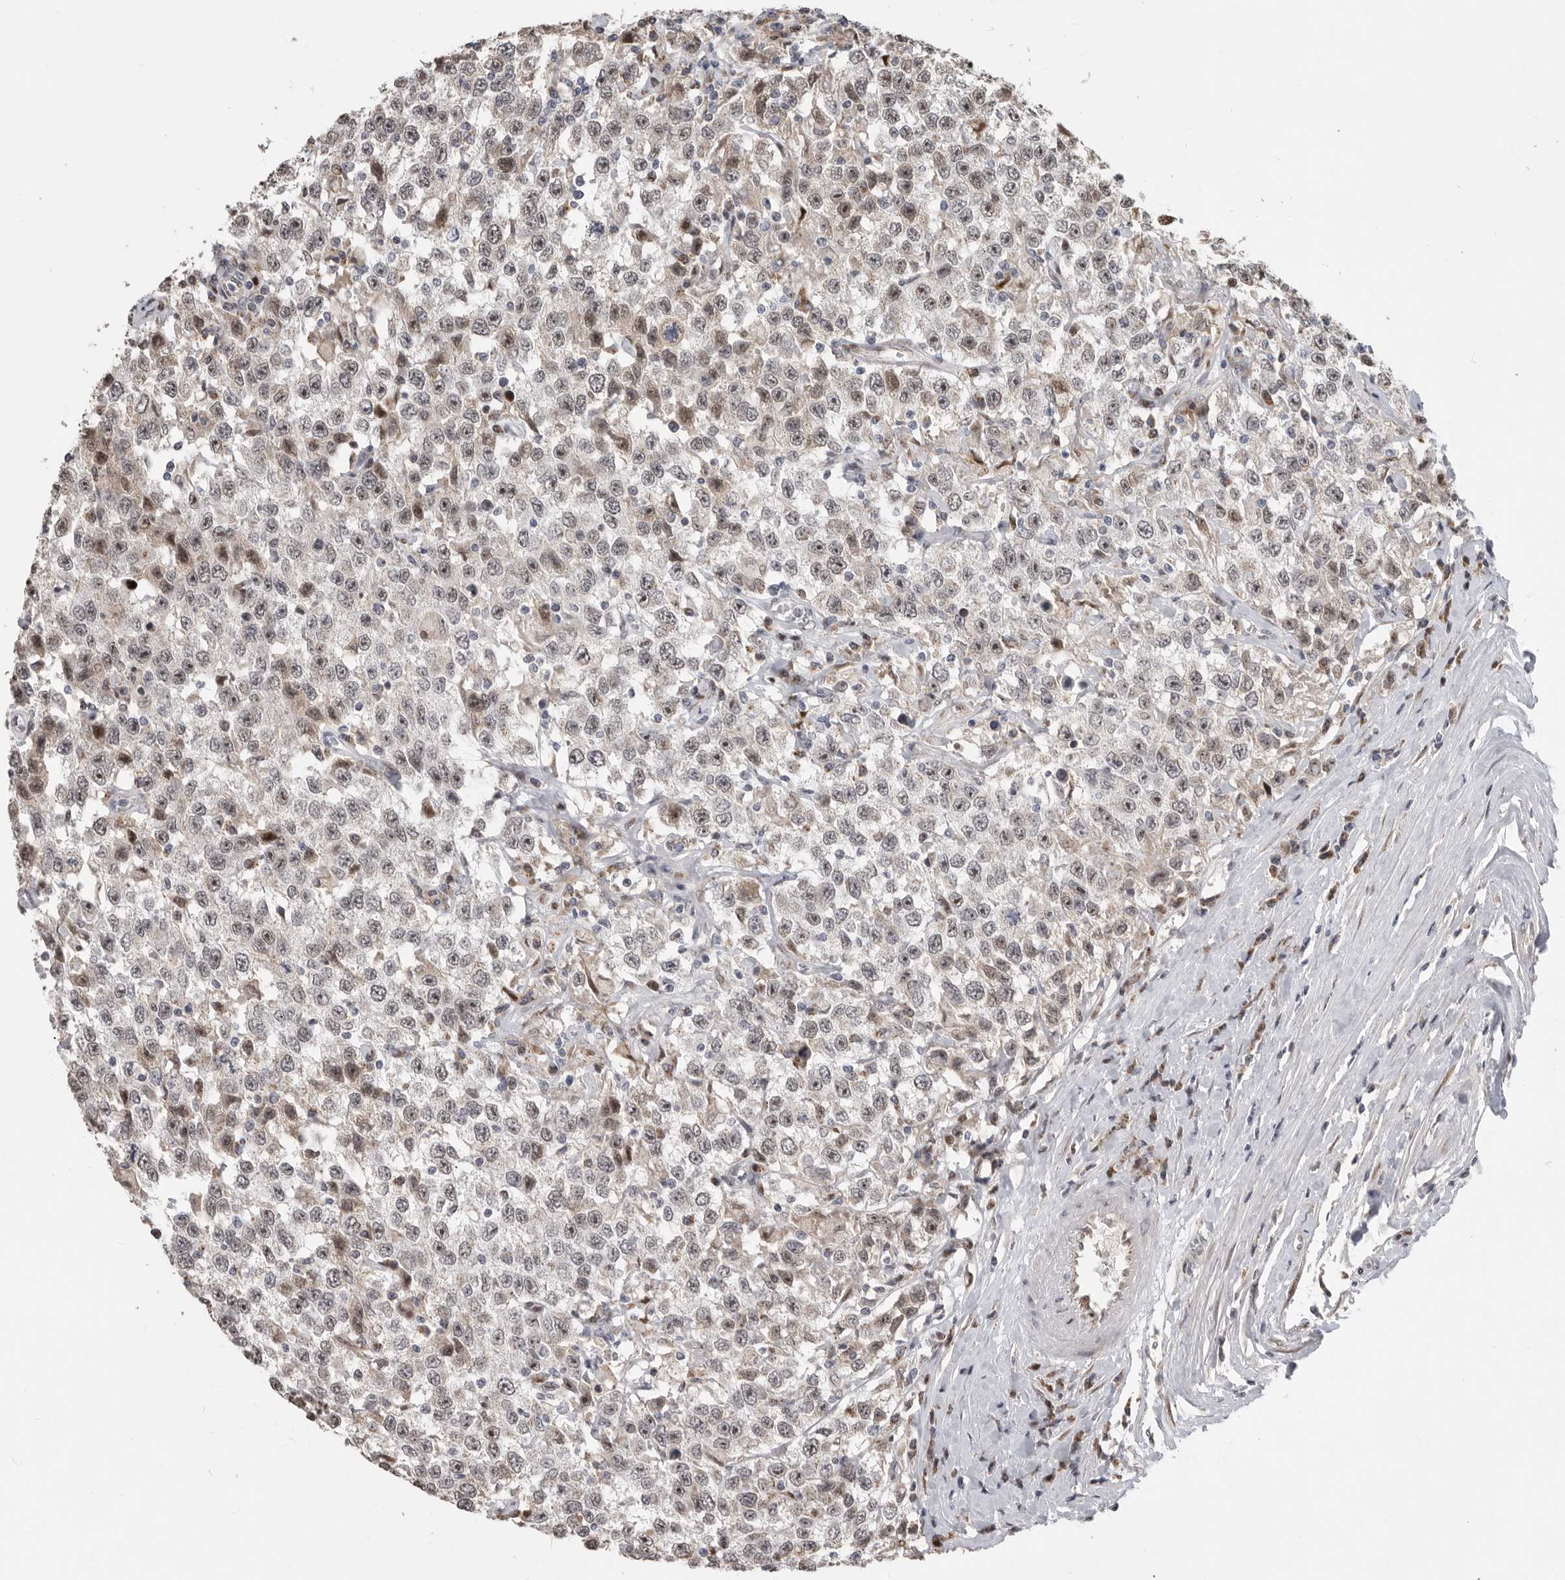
{"staining": {"intensity": "weak", "quantity": "25%-75%", "location": "nuclear"}, "tissue": "testis cancer", "cell_type": "Tumor cells", "image_type": "cancer", "snomed": [{"axis": "morphology", "description": "Seminoma, NOS"}, {"axis": "topography", "description": "Testis"}], "caption": "Seminoma (testis) stained with DAB (3,3'-diaminobenzidine) IHC displays low levels of weak nuclear expression in approximately 25%-75% of tumor cells. Ihc stains the protein of interest in brown and the nuclei are stained blue.", "gene": "PCMTD1", "patient": {"sex": "male", "age": 41}}